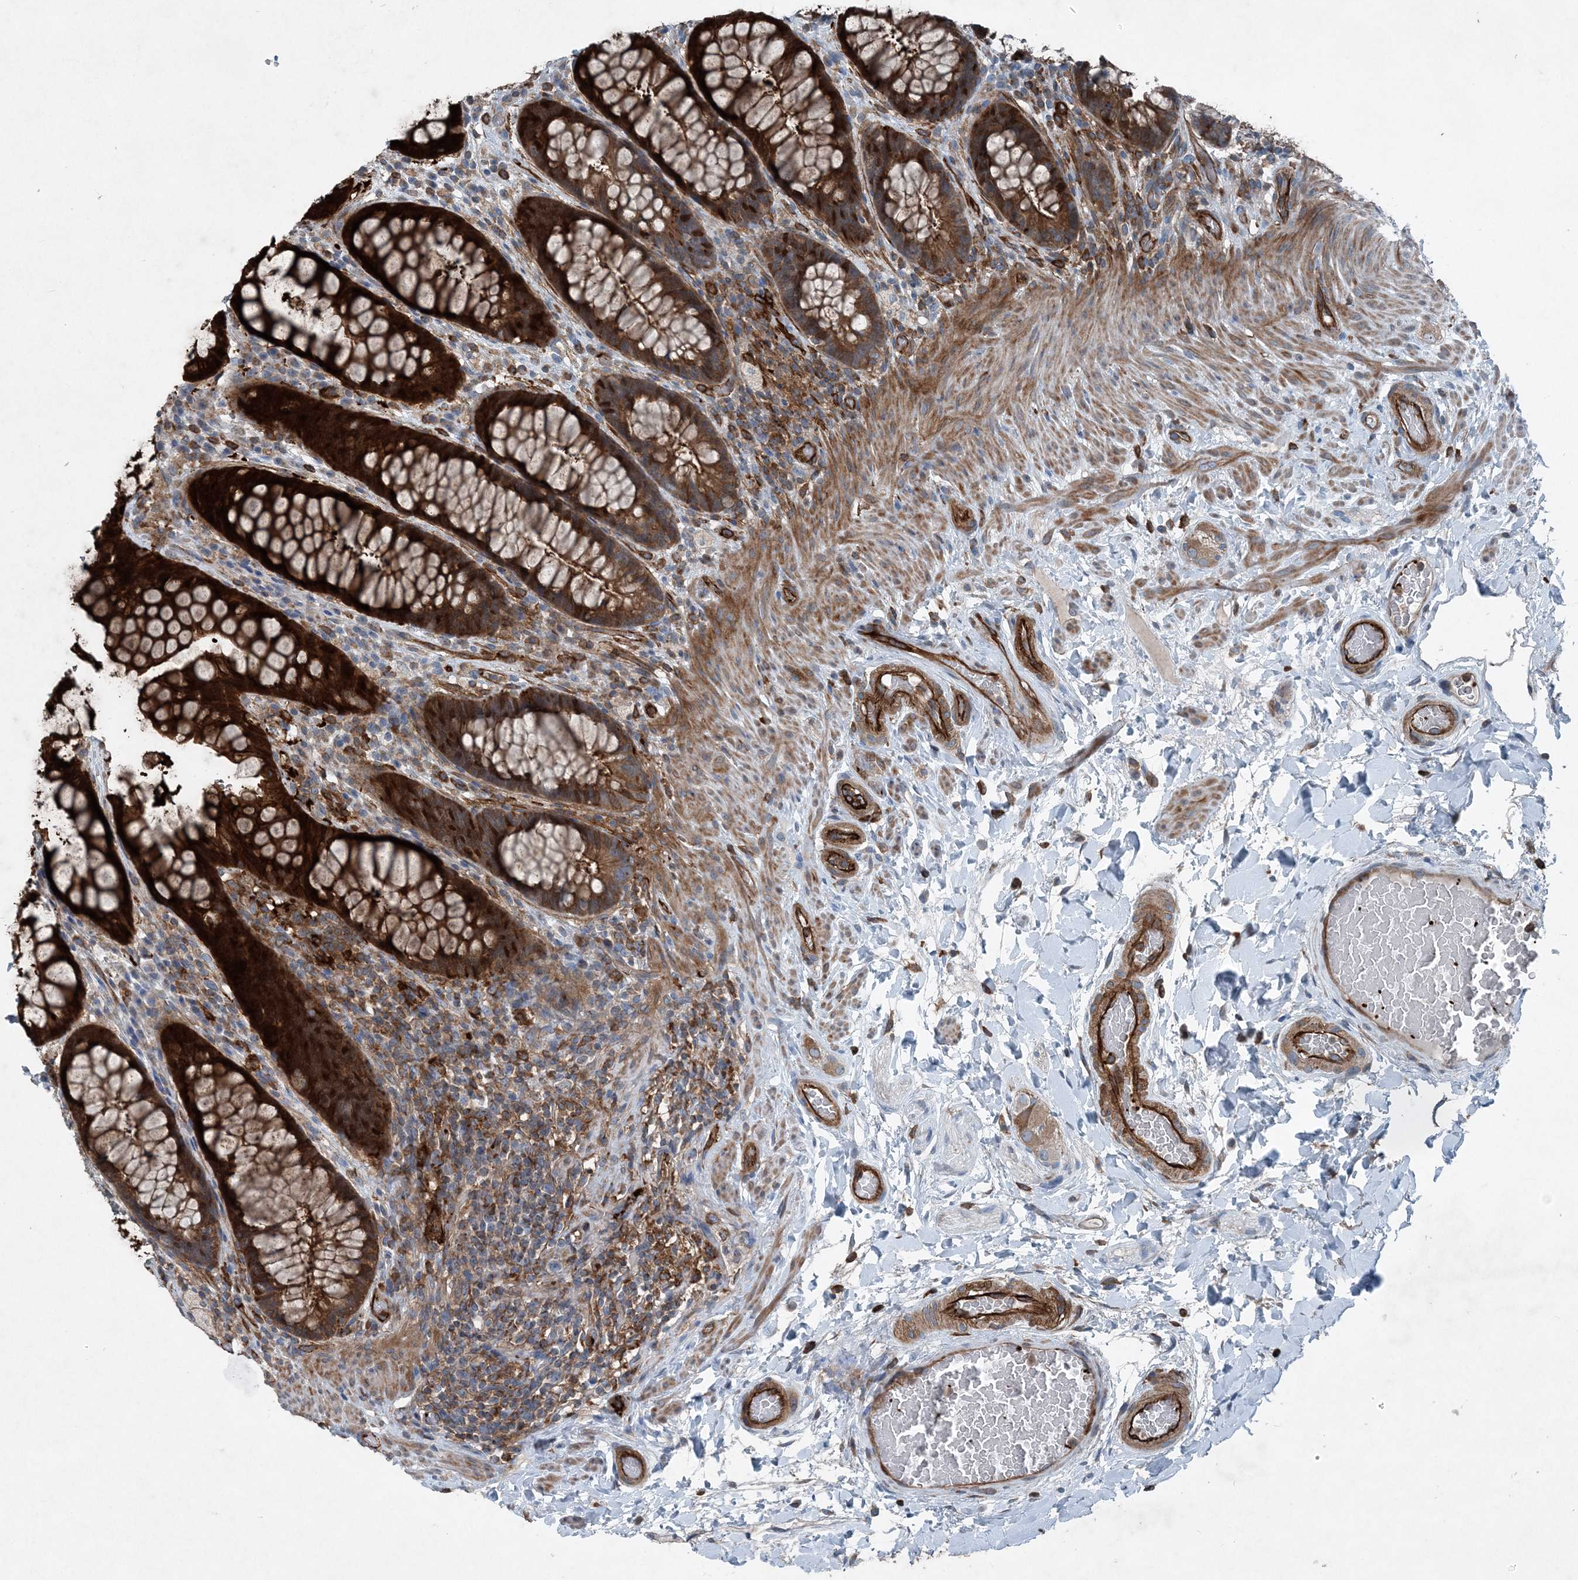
{"staining": {"intensity": "strong", "quantity": ">75%", "location": "cytoplasmic/membranous"}, "tissue": "rectum", "cell_type": "Glandular cells", "image_type": "normal", "snomed": [{"axis": "morphology", "description": "Normal tissue, NOS"}, {"axis": "topography", "description": "Rectum"}], "caption": "Human rectum stained for a protein (brown) reveals strong cytoplasmic/membranous positive positivity in about >75% of glandular cells.", "gene": "DGUOK", "patient": {"sex": "female", "age": 46}}